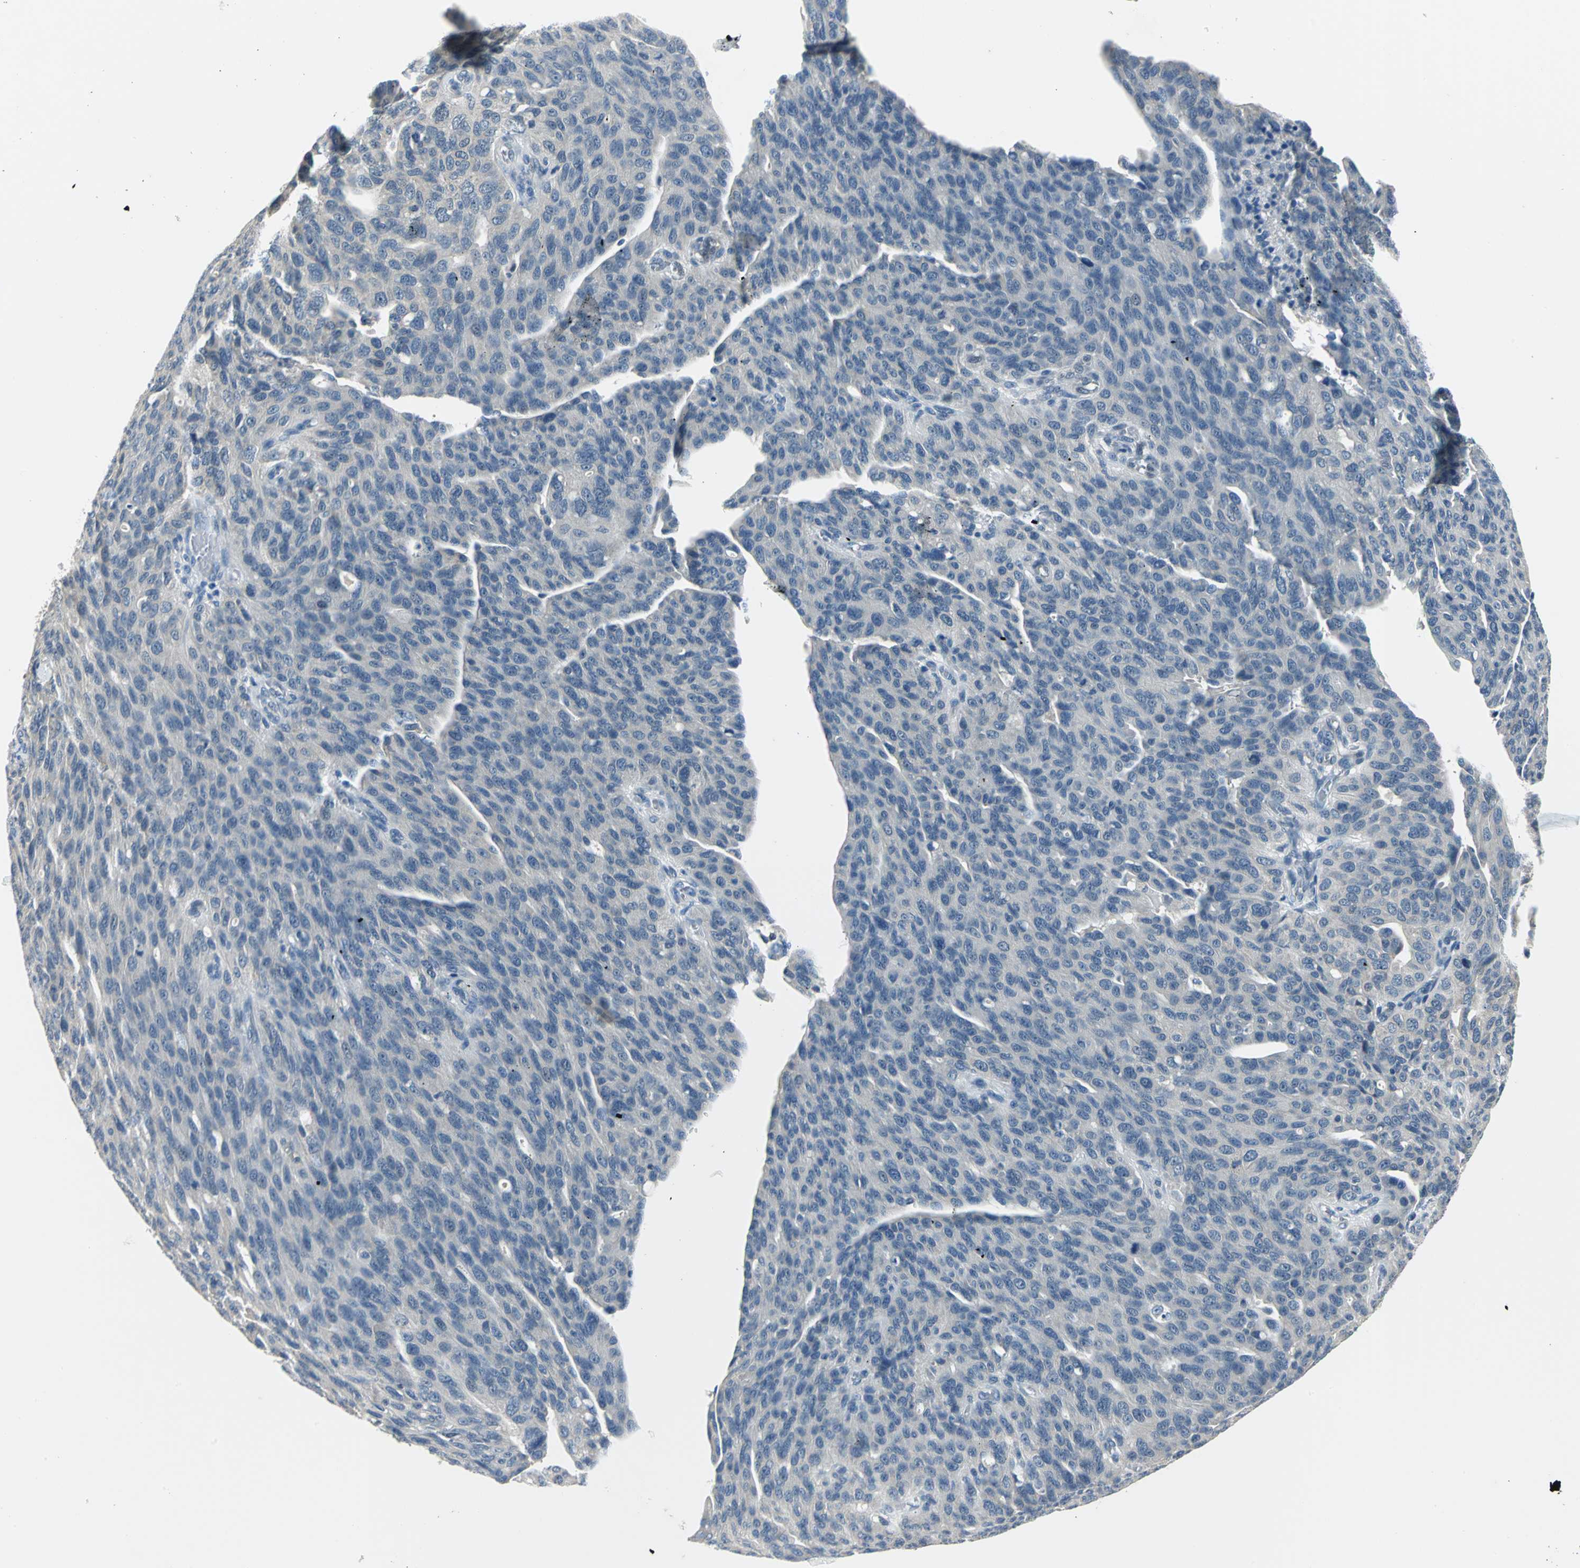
{"staining": {"intensity": "weak", "quantity": "25%-75%", "location": "cytoplasmic/membranous"}, "tissue": "ovarian cancer", "cell_type": "Tumor cells", "image_type": "cancer", "snomed": [{"axis": "morphology", "description": "Carcinoma, endometroid"}, {"axis": "topography", "description": "Ovary"}], "caption": "Ovarian cancer stained with a protein marker exhibits weak staining in tumor cells.", "gene": "ZNF415", "patient": {"sex": "female", "age": 60}}